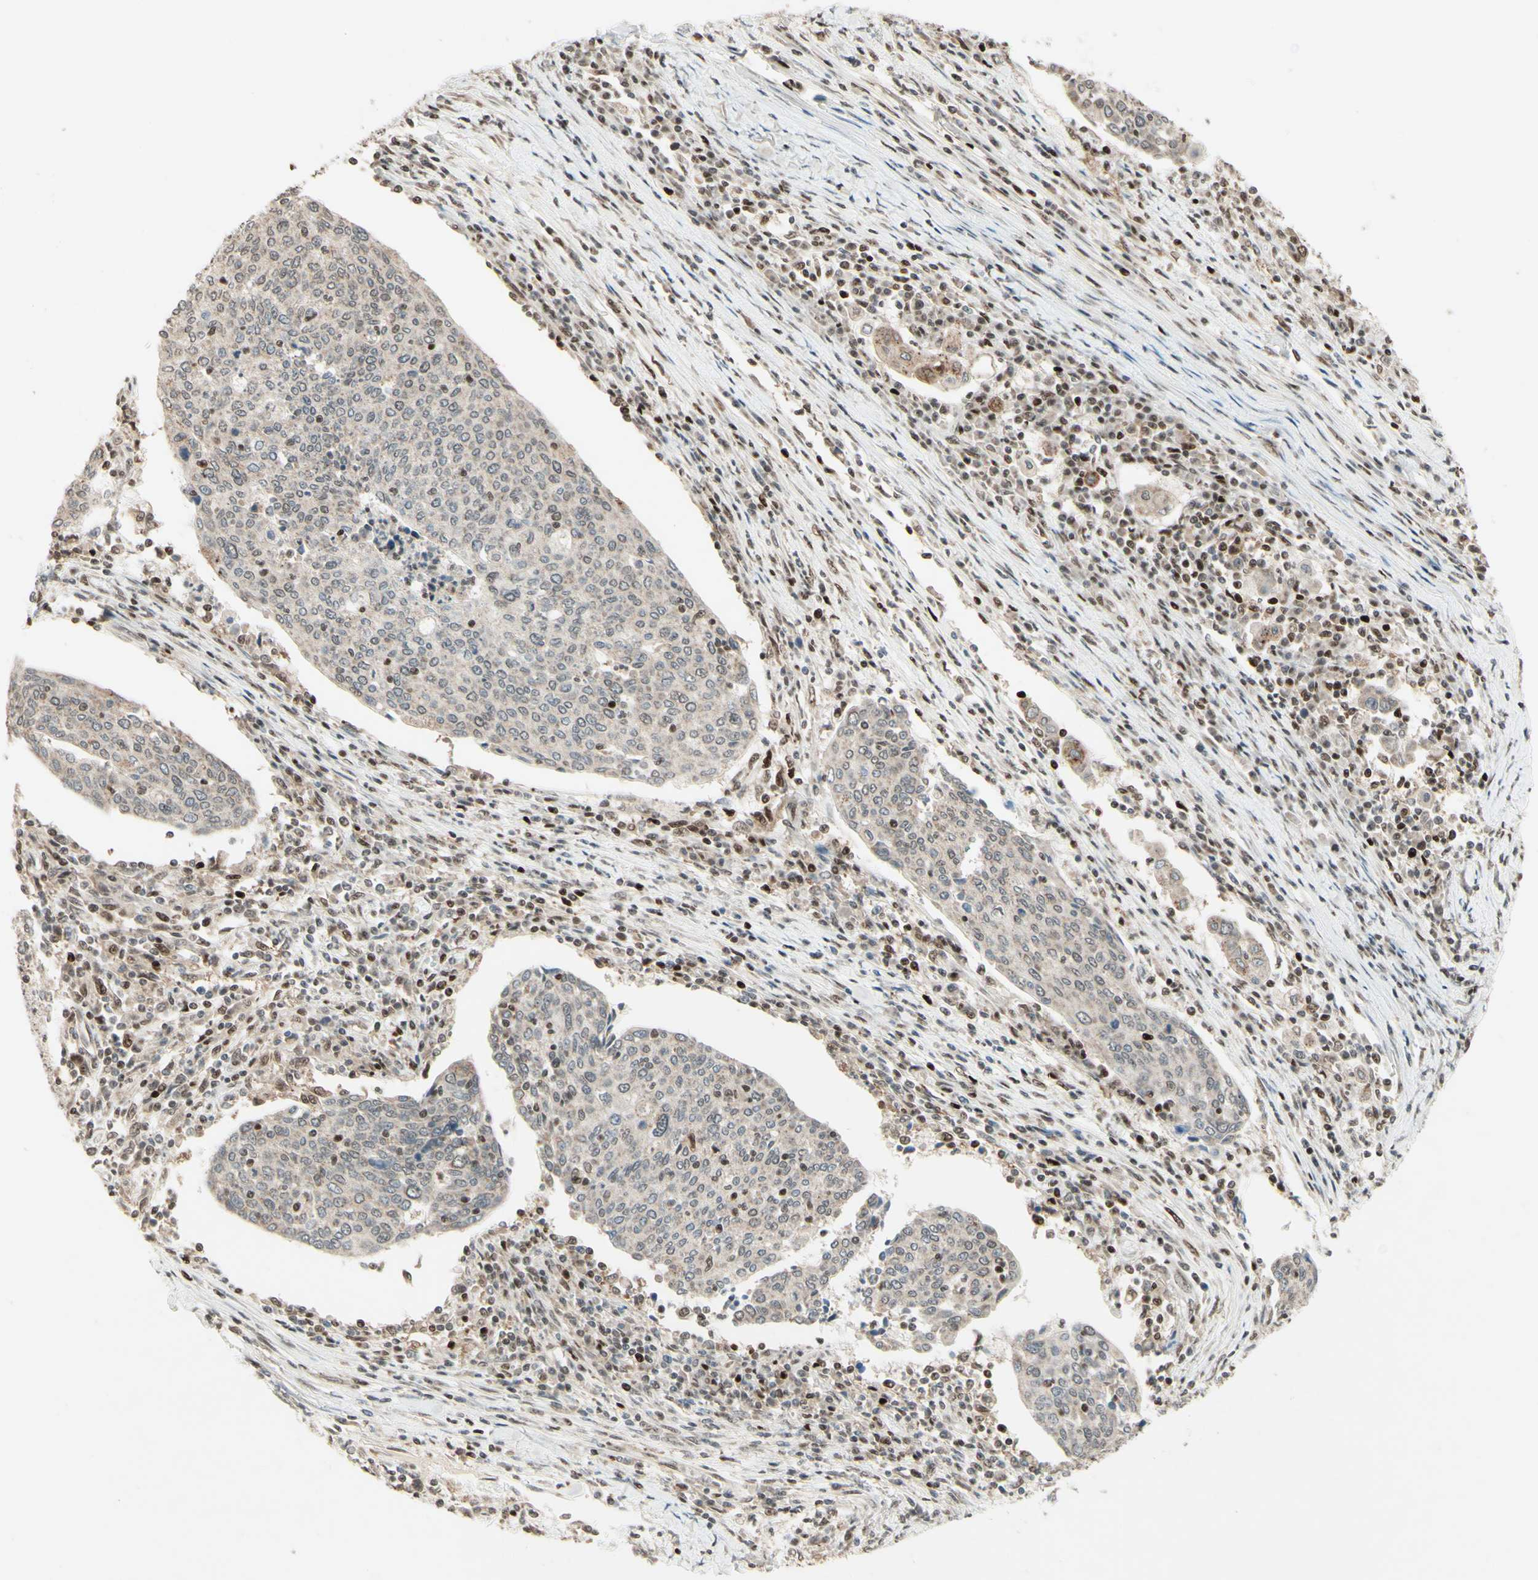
{"staining": {"intensity": "moderate", "quantity": "<25%", "location": "nuclear"}, "tissue": "cervical cancer", "cell_type": "Tumor cells", "image_type": "cancer", "snomed": [{"axis": "morphology", "description": "Squamous cell carcinoma, NOS"}, {"axis": "topography", "description": "Cervix"}], "caption": "An image showing moderate nuclear expression in approximately <25% of tumor cells in cervical cancer (squamous cell carcinoma), as visualized by brown immunohistochemical staining.", "gene": "NR3C1", "patient": {"sex": "female", "age": 40}}